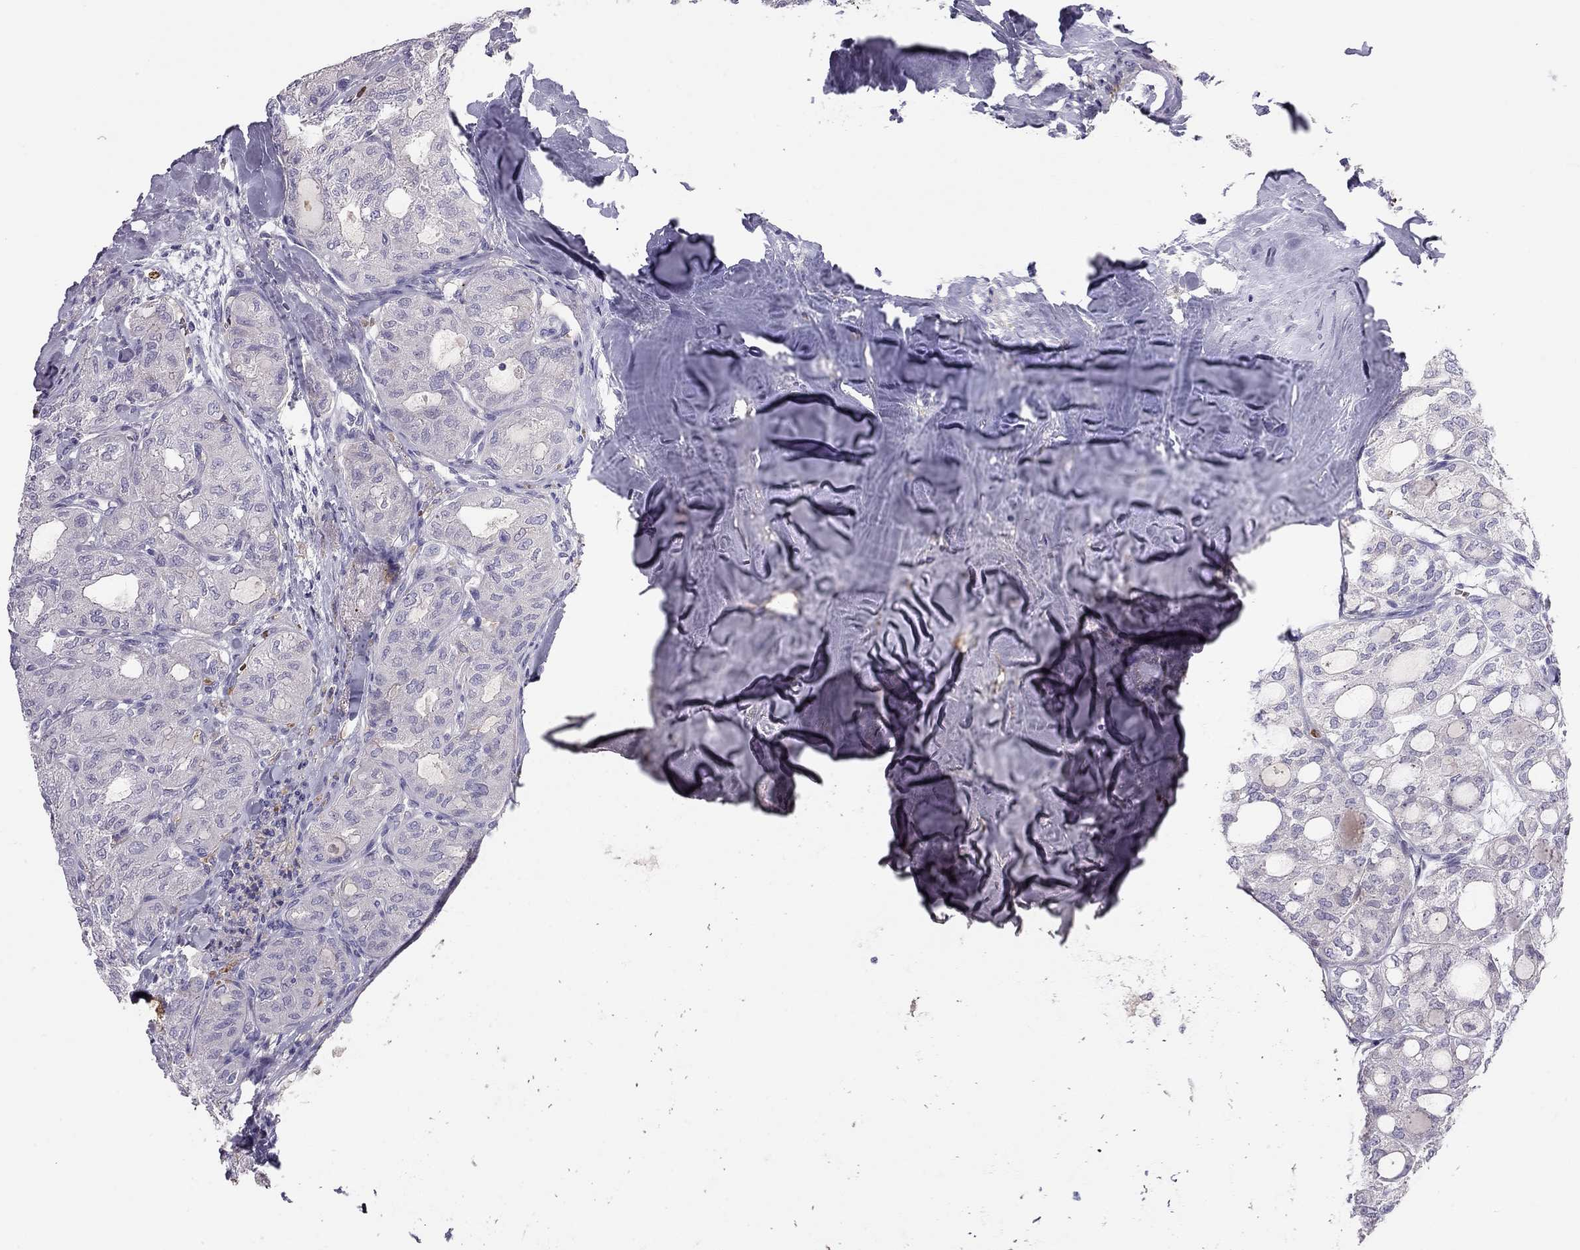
{"staining": {"intensity": "negative", "quantity": "none", "location": "none"}, "tissue": "thyroid cancer", "cell_type": "Tumor cells", "image_type": "cancer", "snomed": [{"axis": "morphology", "description": "Follicular adenoma carcinoma, NOS"}, {"axis": "topography", "description": "Thyroid gland"}], "caption": "Immunohistochemistry (IHC) image of neoplastic tissue: thyroid cancer stained with DAB displays no significant protein positivity in tumor cells.", "gene": "RHD", "patient": {"sex": "male", "age": 75}}